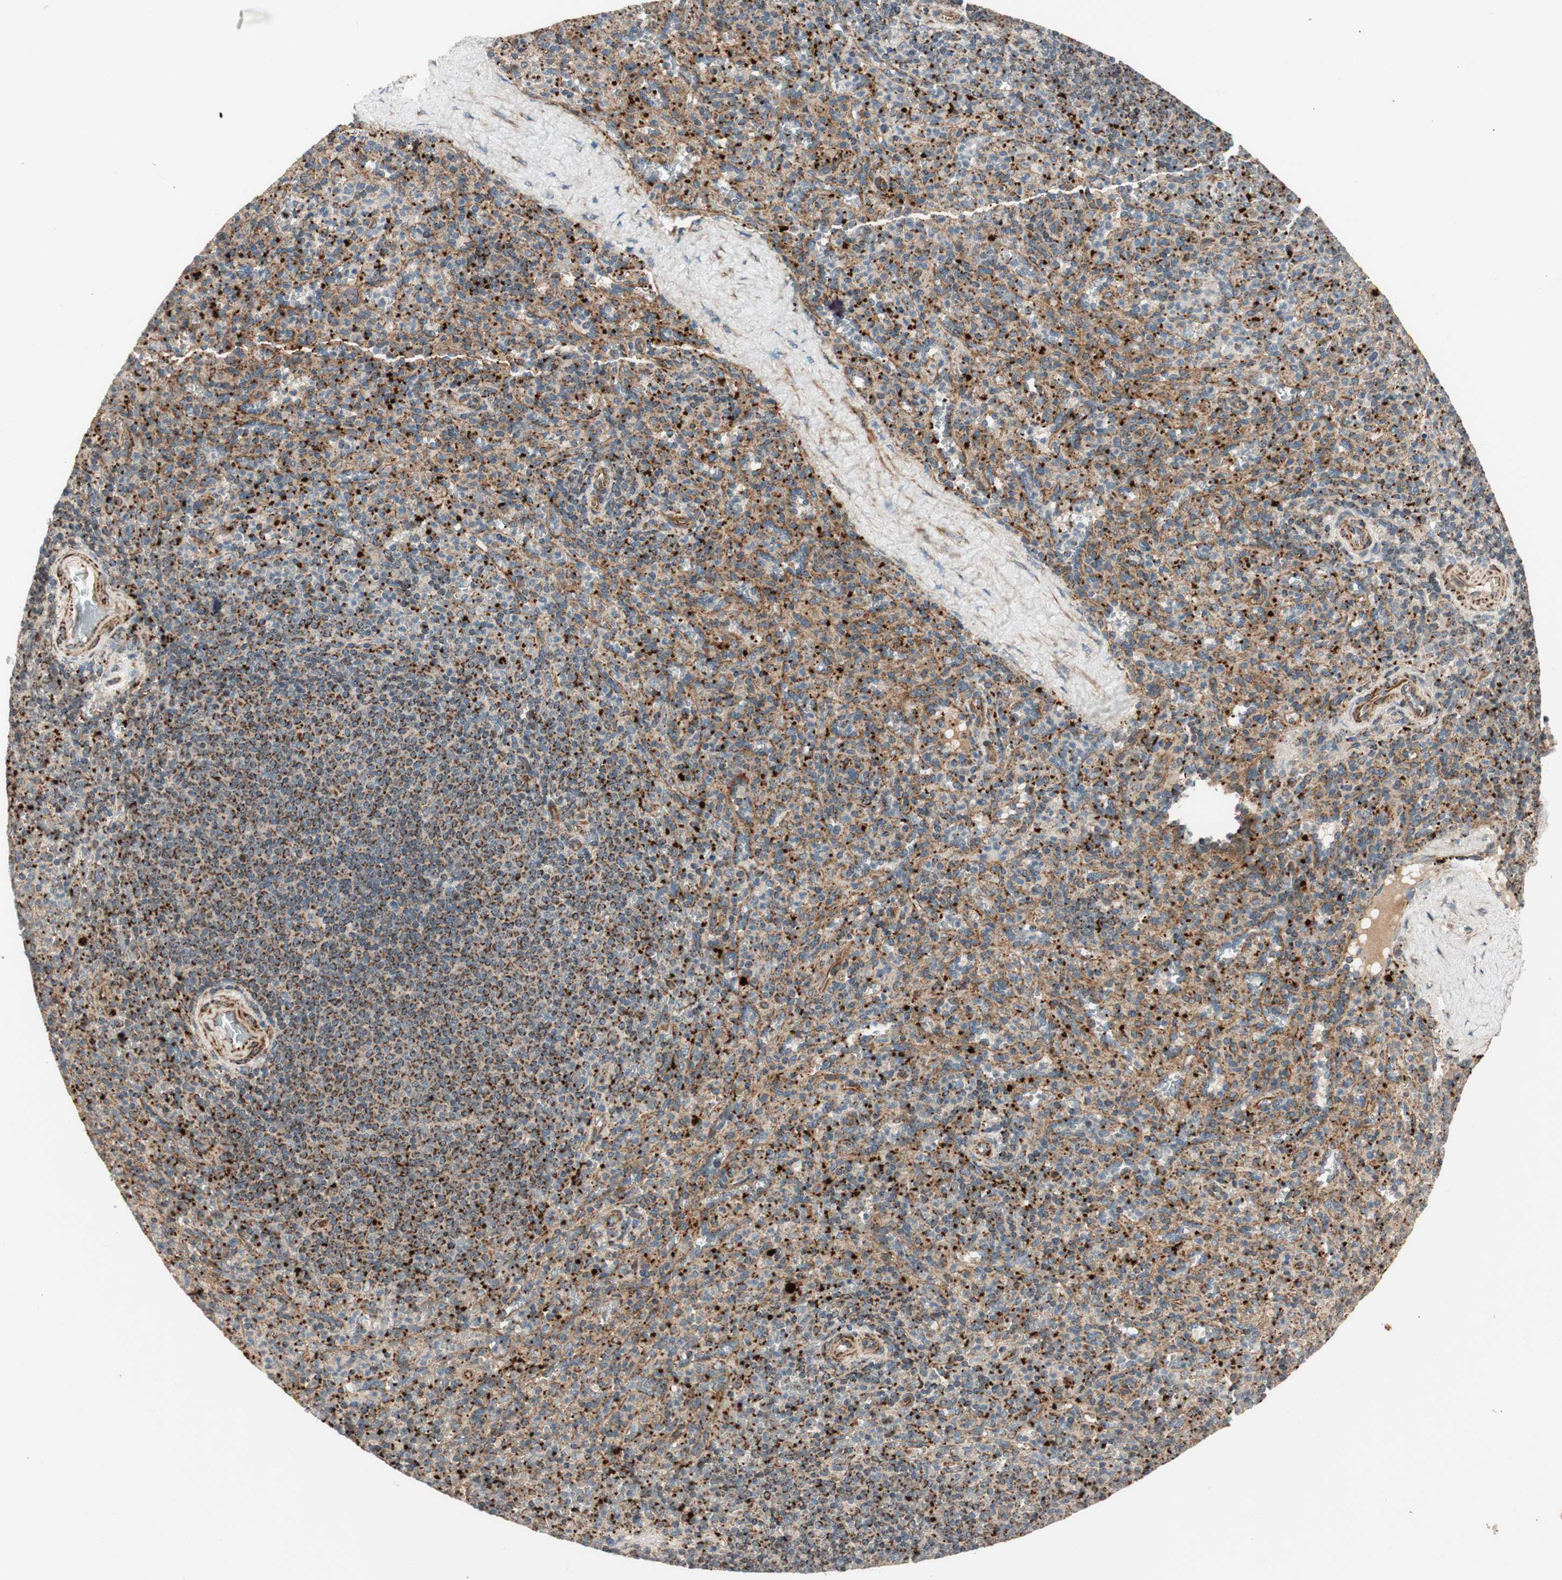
{"staining": {"intensity": "strong", "quantity": ">75%", "location": "cytoplasmic/membranous"}, "tissue": "spleen", "cell_type": "Cells in red pulp", "image_type": "normal", "snomed": [{"axis": "morphology", "description": "Normal tissue, NOS"}, {"axis": "topography", "description": "Spleen"}], "caption": "This is a histology image of IHC staining of normal spleen, which shows strong positivity in the cytoplasmic/membranous of cells in red pulp.", "gene": "AKAP1", "patient": {"sex": "male", "age": 36}}